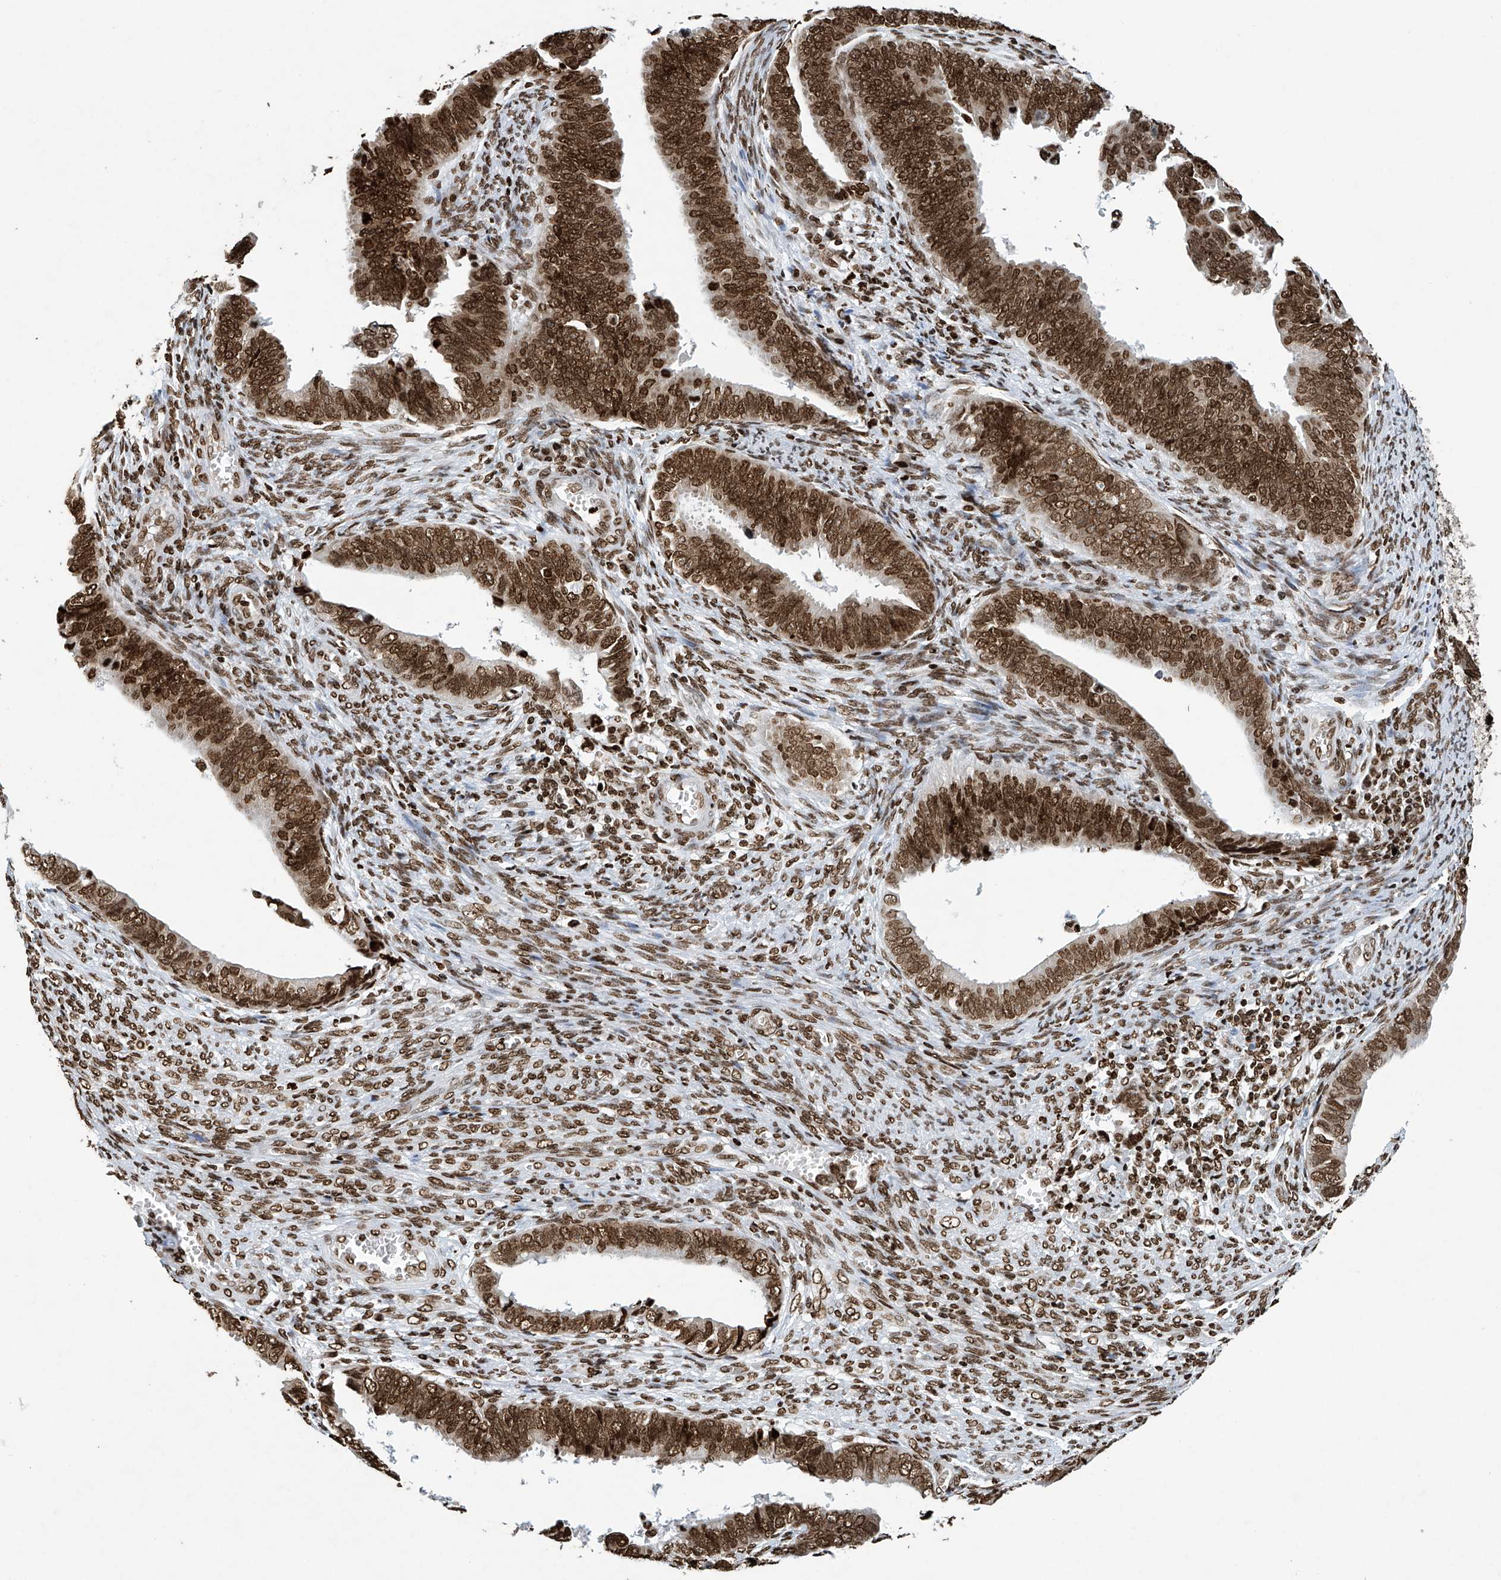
{"staining": {"intensity": "strong", "quantity": ">75%", "location": "nuclear"}, "tissue": "endometrial cancer", "cell_type": "Tumor cells", "image_type": "cancer", "snomed": [{"axis": "morphology", "description": "Adenocarcinoma, NOS"}, {"axis": "topography", "description": "Endometrium"}], "caption": "Immunohistochemistry of human endometrial cancer (adenocarcinoma) shows high levels of strong nuclear positivity in approximately >75% of tumor cells. (brown staining indicates protein expression, while blue staining denotes nuclei).", "gene": "H4C16", "patient": {"sex": "female", "age": 75}}